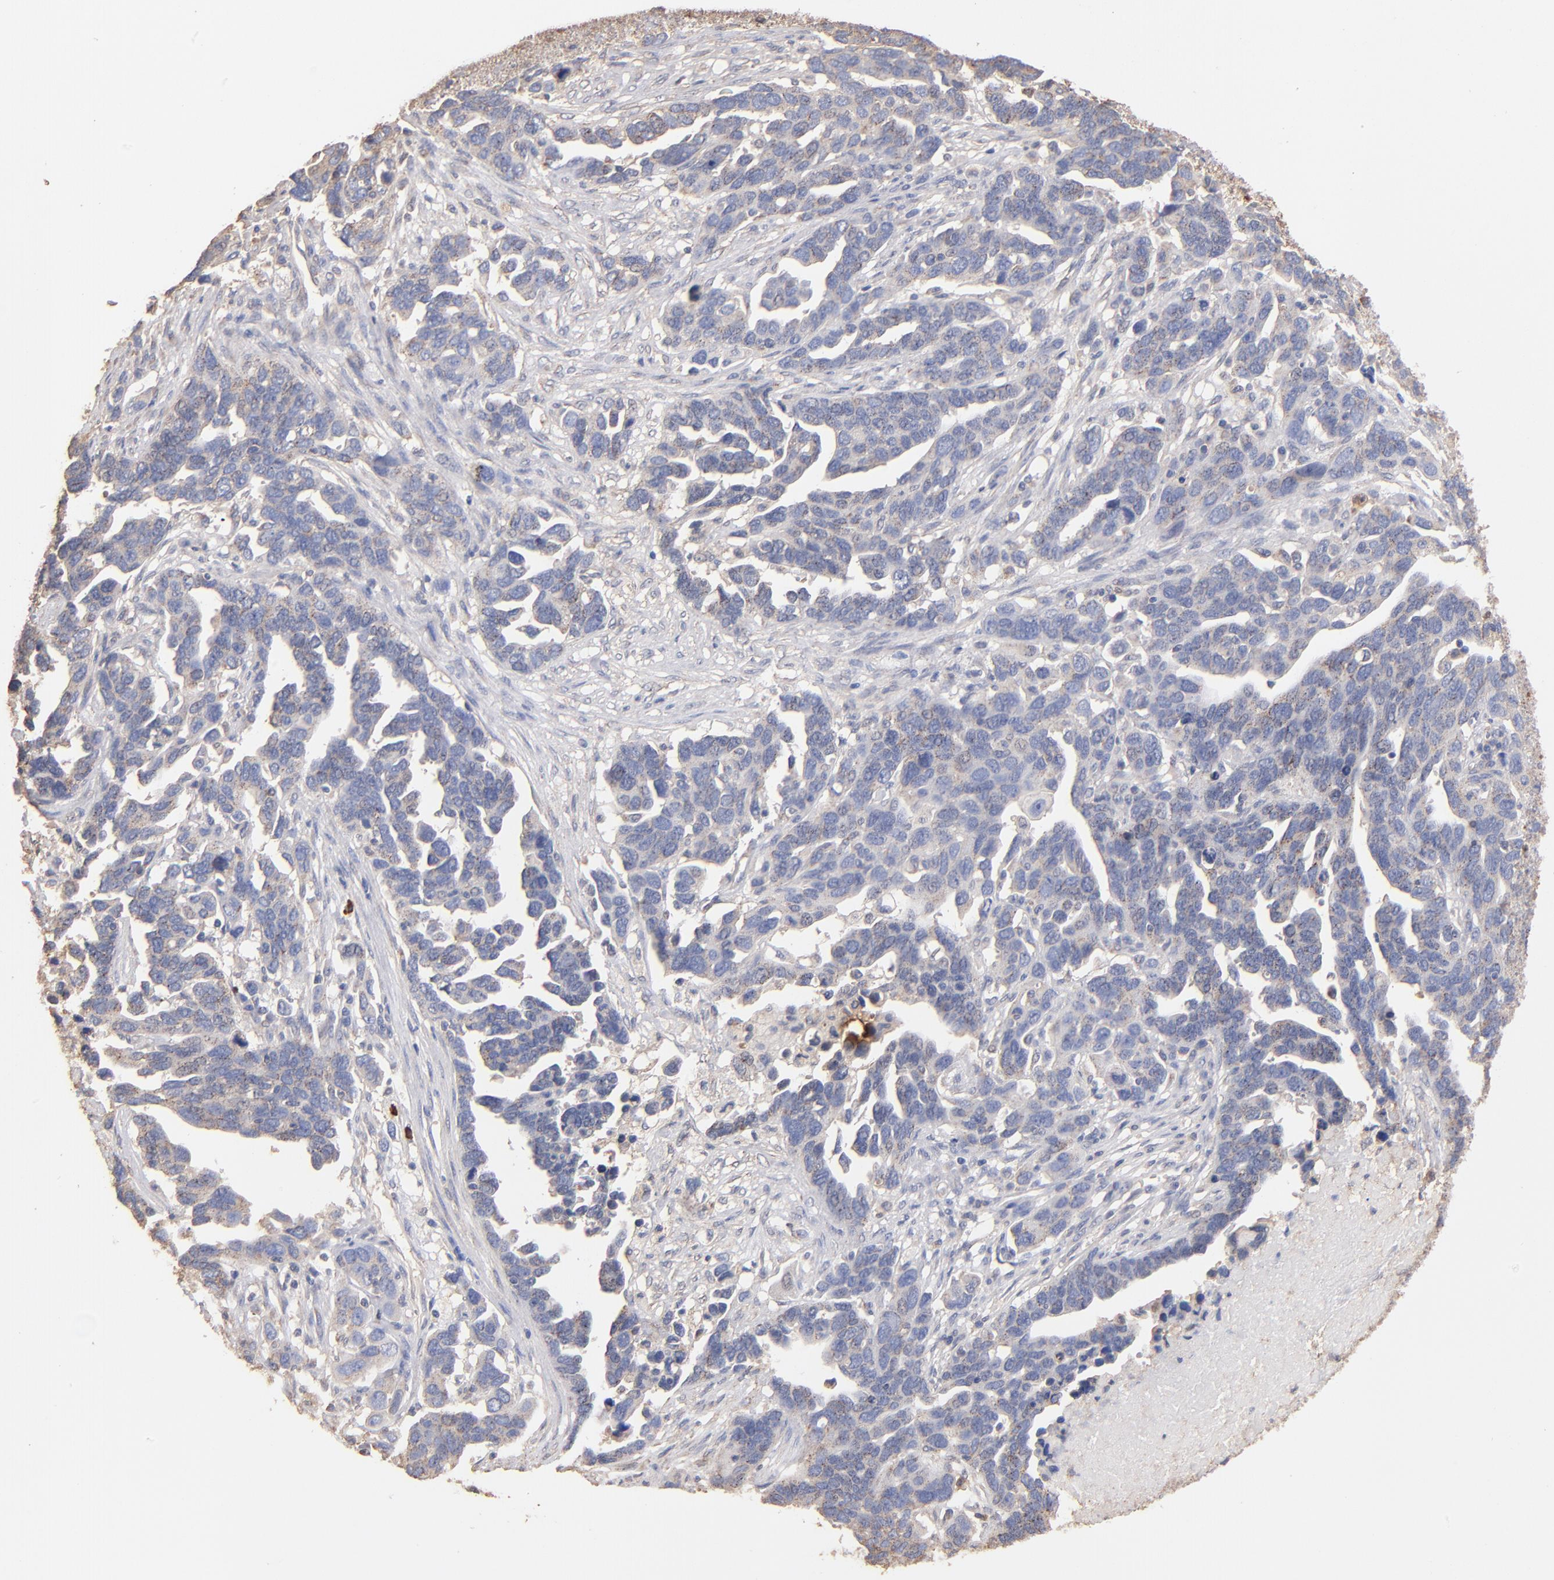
{"staining": {"intensity": "weak", "quantity": "<25%", "location": "cytoplasmic/membranous"}, "tissue": "ovarian cancer", "cell_type": "Tumor cells", "image_type": "cancer", "snomed": [{"axis": "morphology", "description": "Cystadenocarcinoma, serous, NOS"}, {"axis": "topography", "description": "Ovary"}], "caption": "Protein analysis of ovarian cancer shows no significant staining in tumor cells.", "gene": "RO60", "patient": {"sex": "female", "age": 54}}